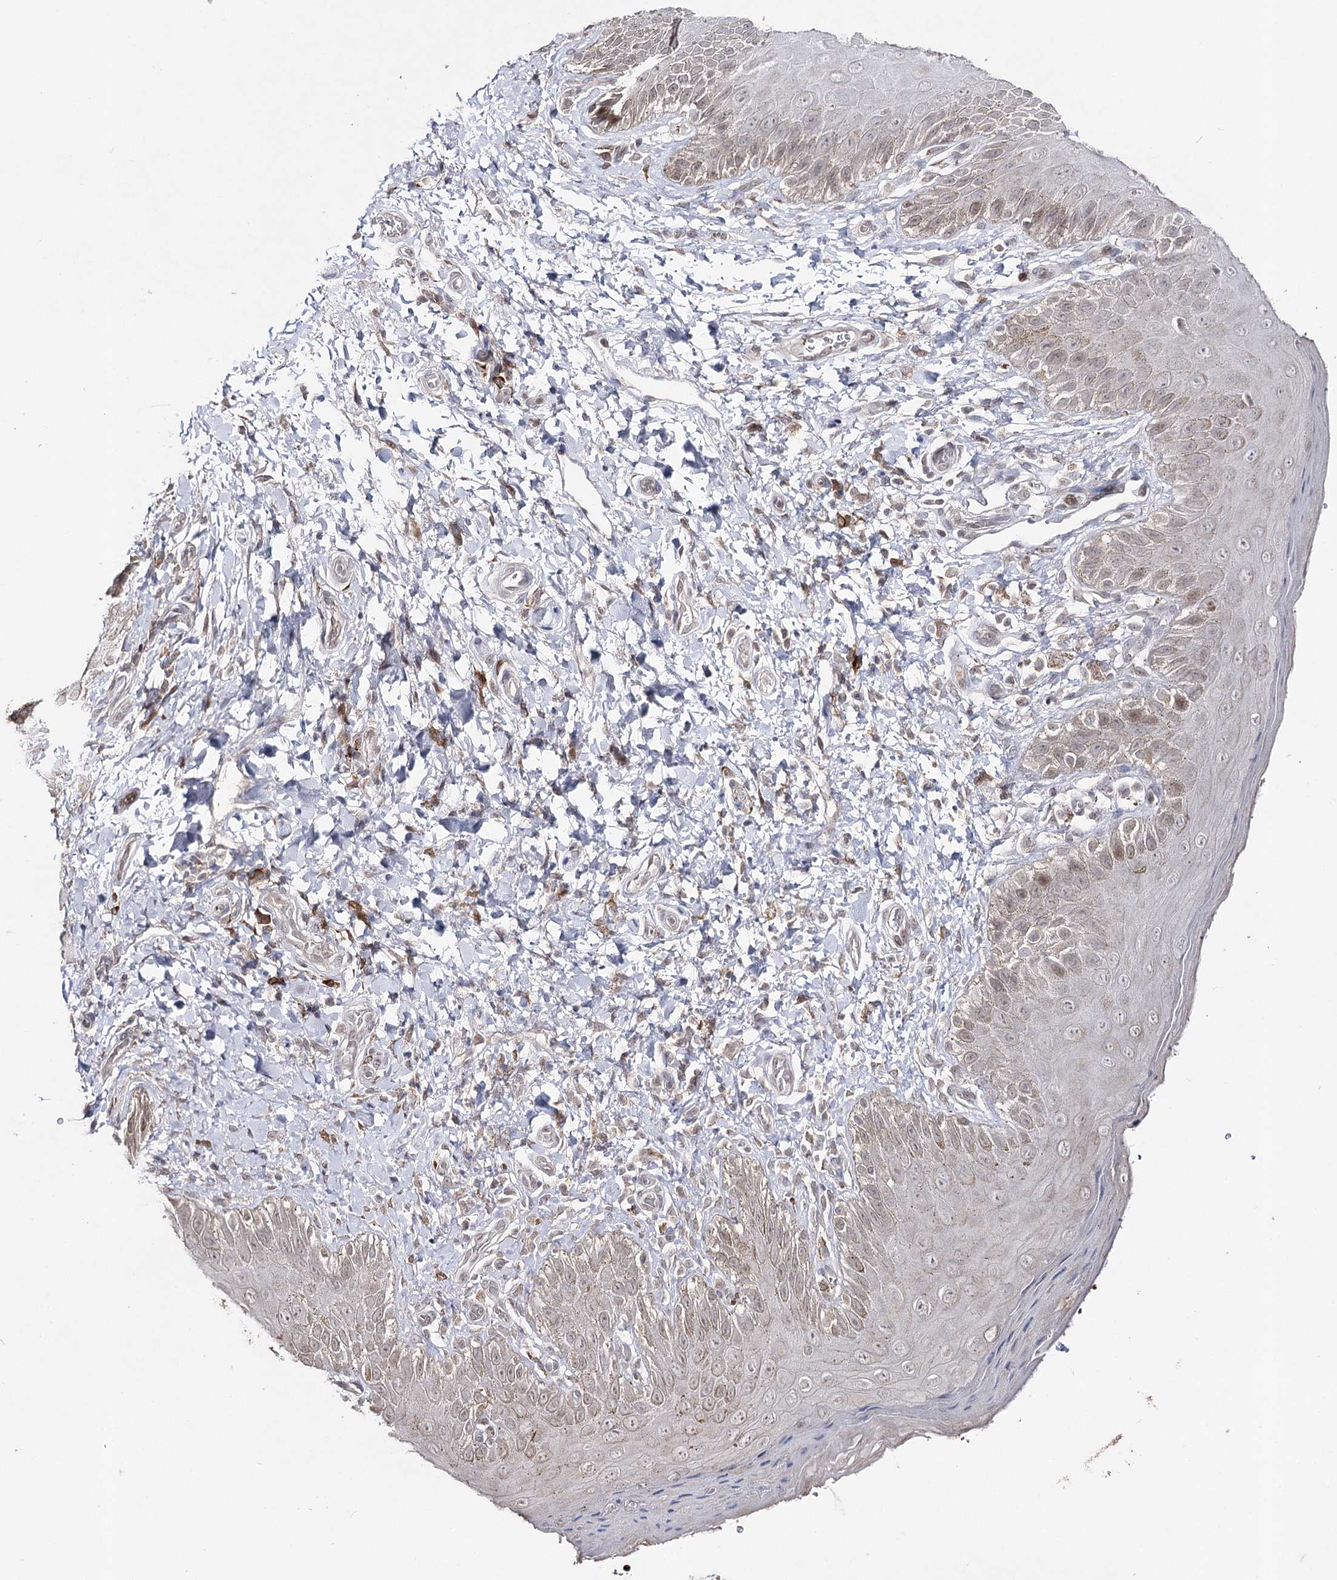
{"staining": {"intensity": "weak", "quantity": "<25%", "location": "cytoplasmic/membranous"}, "tissue": "skin", "cell_type": "Epidermal cells", "image_type": "normal", "snomed": [{"axis": "morphology", "description": "Normal tissue, NOS"}, {"axis": "topography", "description": "Anal"}], "caption": "DAB (3,3'-diaminobenzidine) immunohistochemical staining of unremarkable human skin shows no significant staining in epidermal cells.", "gene": "HSD11B2", "patient": {"sex": "male", "age": 44}}